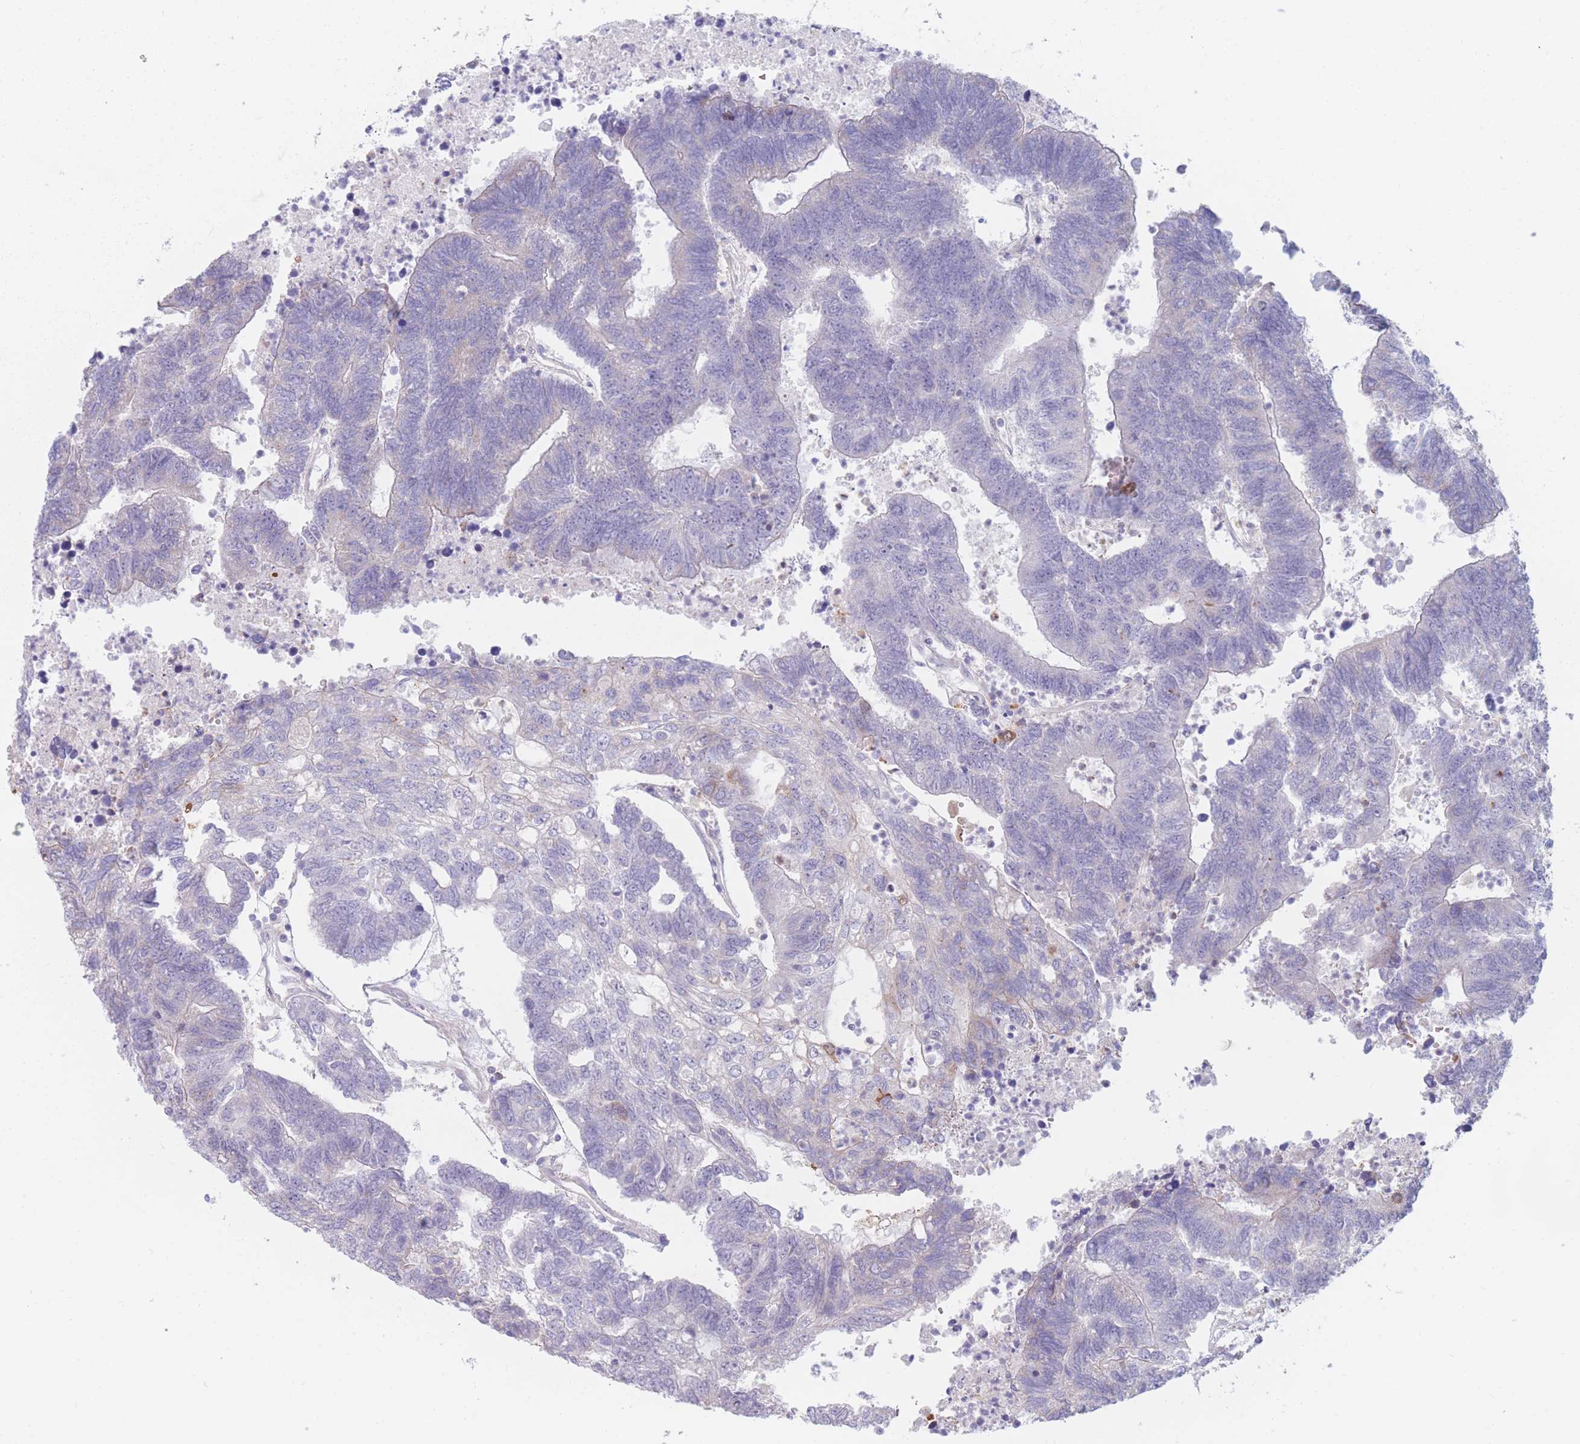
{"staining": {"intensity": "strong", "quantity": "<25%", "location": "cytoplasmic/membranous"}, "tissue": "colorectal cancer", "cell_type": "Tumor cells", "image_type": "cancer", "snomed": [{"axis": "morphology", "description": "Adenocarcinoma, NOS"}, {"axis": "topography", "description": "Colon"}], "caption": "Immunohistochemistry (DAB (3,3'-diaminobenzidine)) staining of colorectal cancer (adenocarcinoma) shows strong cytoplasmic/membranous protein expression in about <25% of tumor cells.", "gene": "PDE4A", "patient": {"sex": "female", "age": 48}}